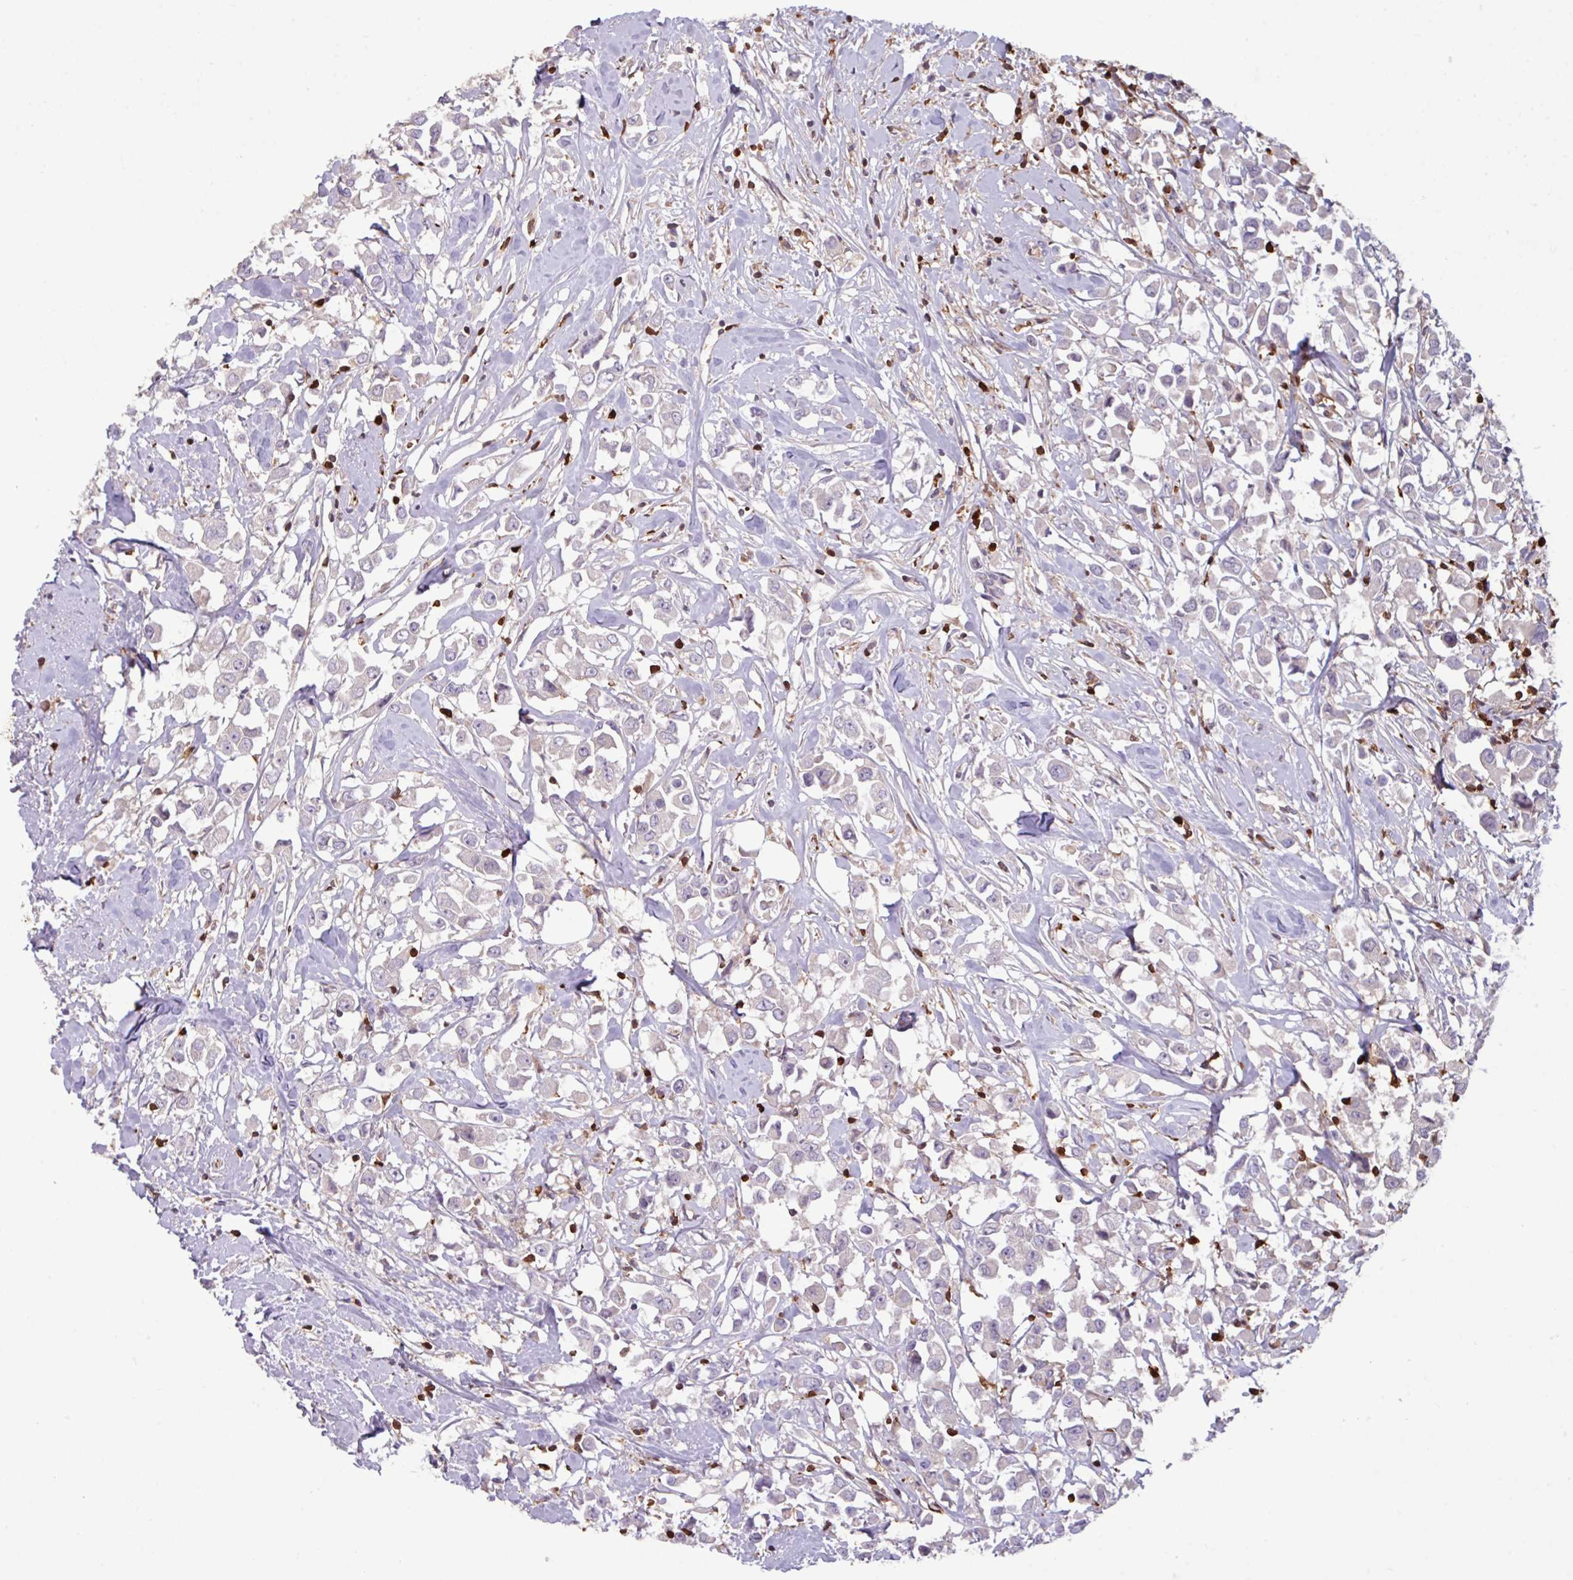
{"staining": {"intensity": "negative", "quantity": "none", "location": "none"}, "tissue": "breast cancer", "cell_type": "Tumor cells", "image_type": "cancer", "snomed": [{"axis": "morphology", "description": "Duct carcinoma"}, {"axis": "topography", "description": "Breast"}], "caption": "Tumor cells are negative for brown protein staining in infiltrating ductal carcinoma (breast).", "gene": "SEC61G", "patient": {"sex": "female", "age": 61}}